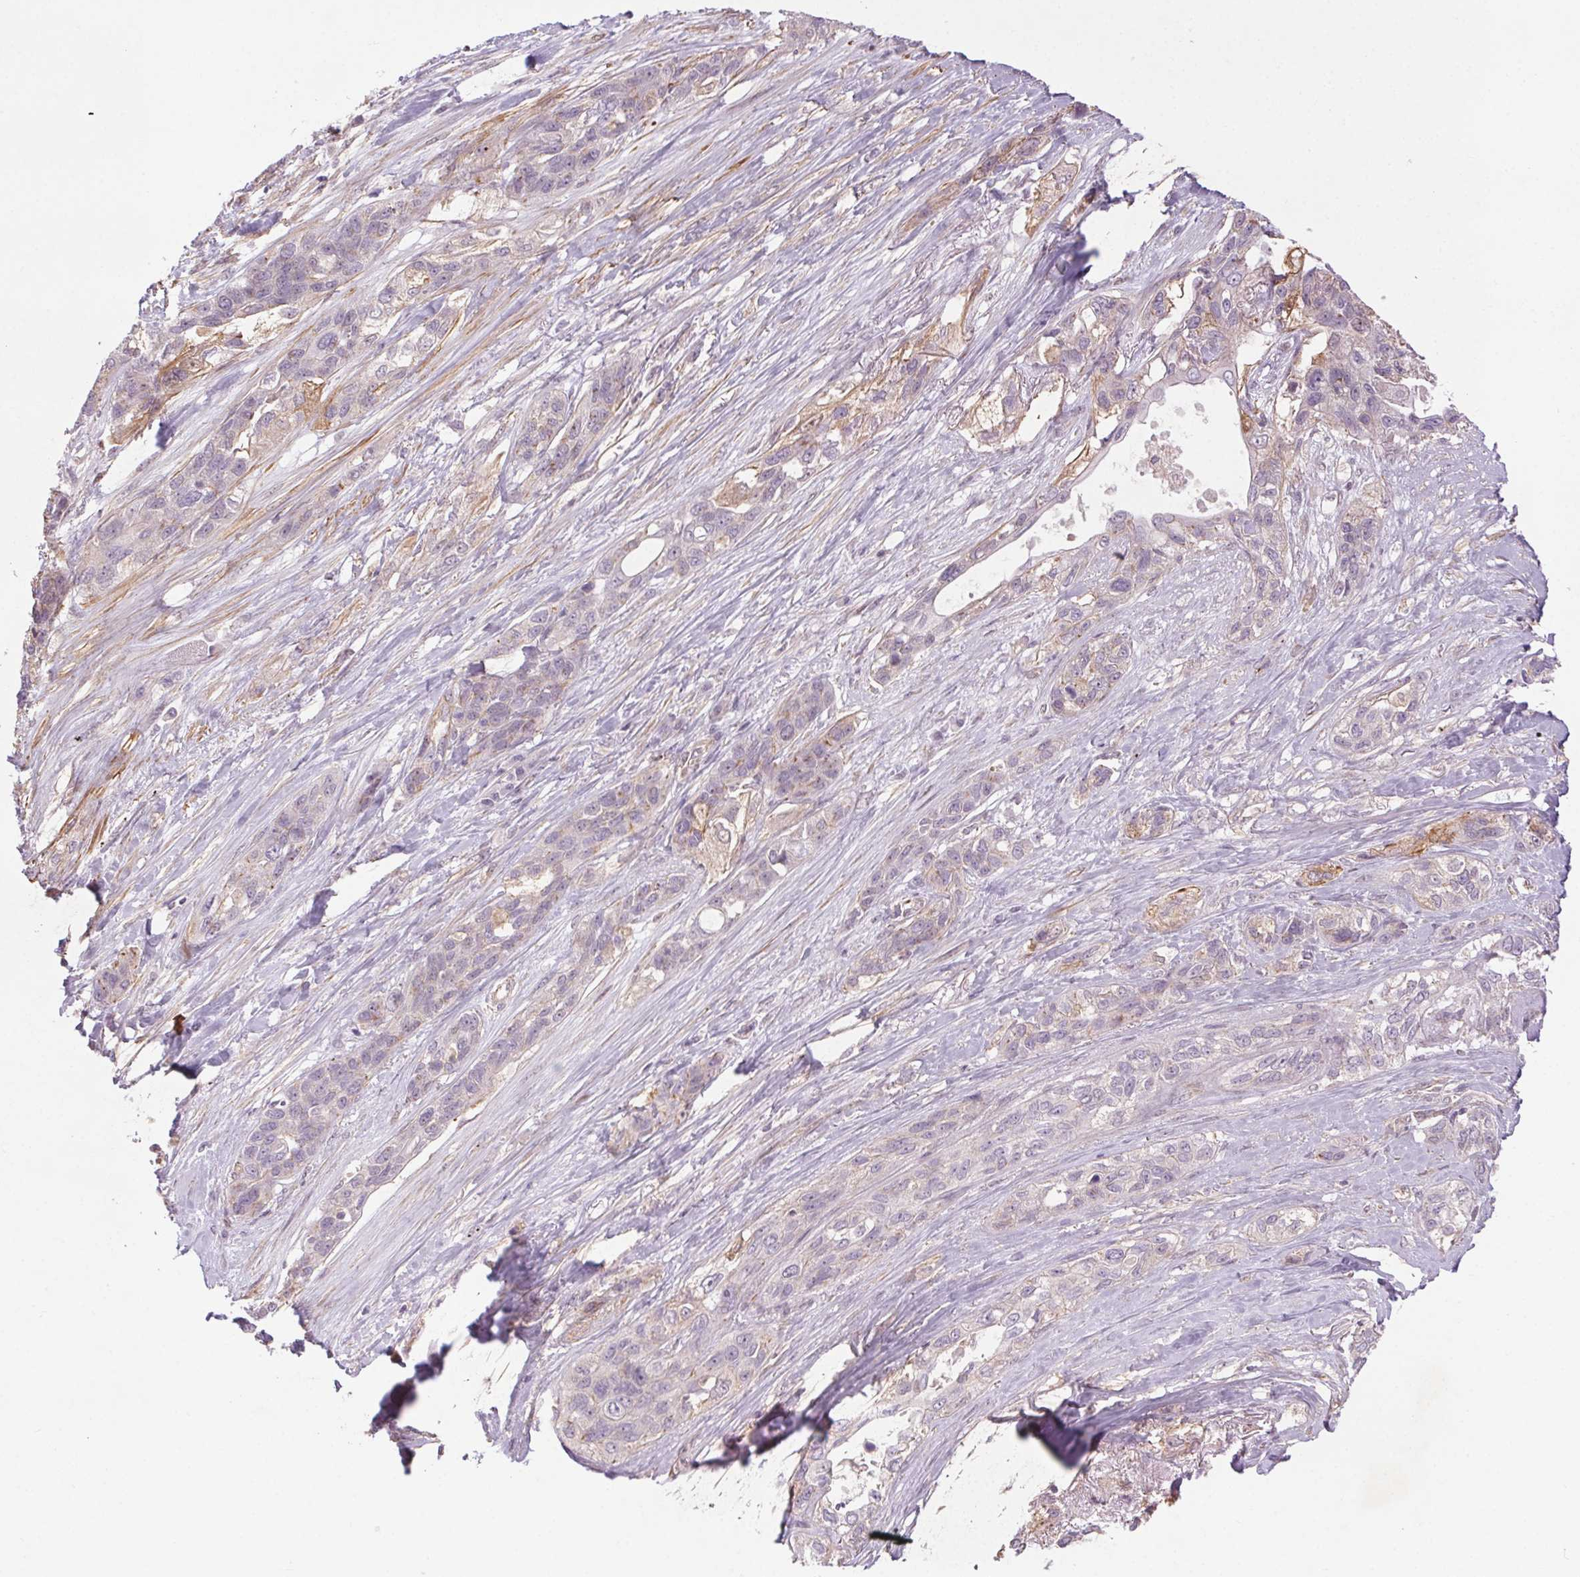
{"staining": {"intensity": "negative", "quantity": "none", "location": "none"}, "tissue": "lung cancer", "cell_type": "Tumor cells", "image_type": "cancer", "snomed": [{"axis": "morphology", "description": "Squamous cell carcinoma, NOS"}, {"axis": "topography", "description": "Lung"}], "caption": "IHC histopathology image of neoplastic tissue: human lung cancer (squamous cell carcinoma) stained with DAB (3,3'-diaminobenzidine) reveals no significant protein expression in tumor cells.", "gene": "CCSER1", "patient": {"sex": "female", "age": 70}}